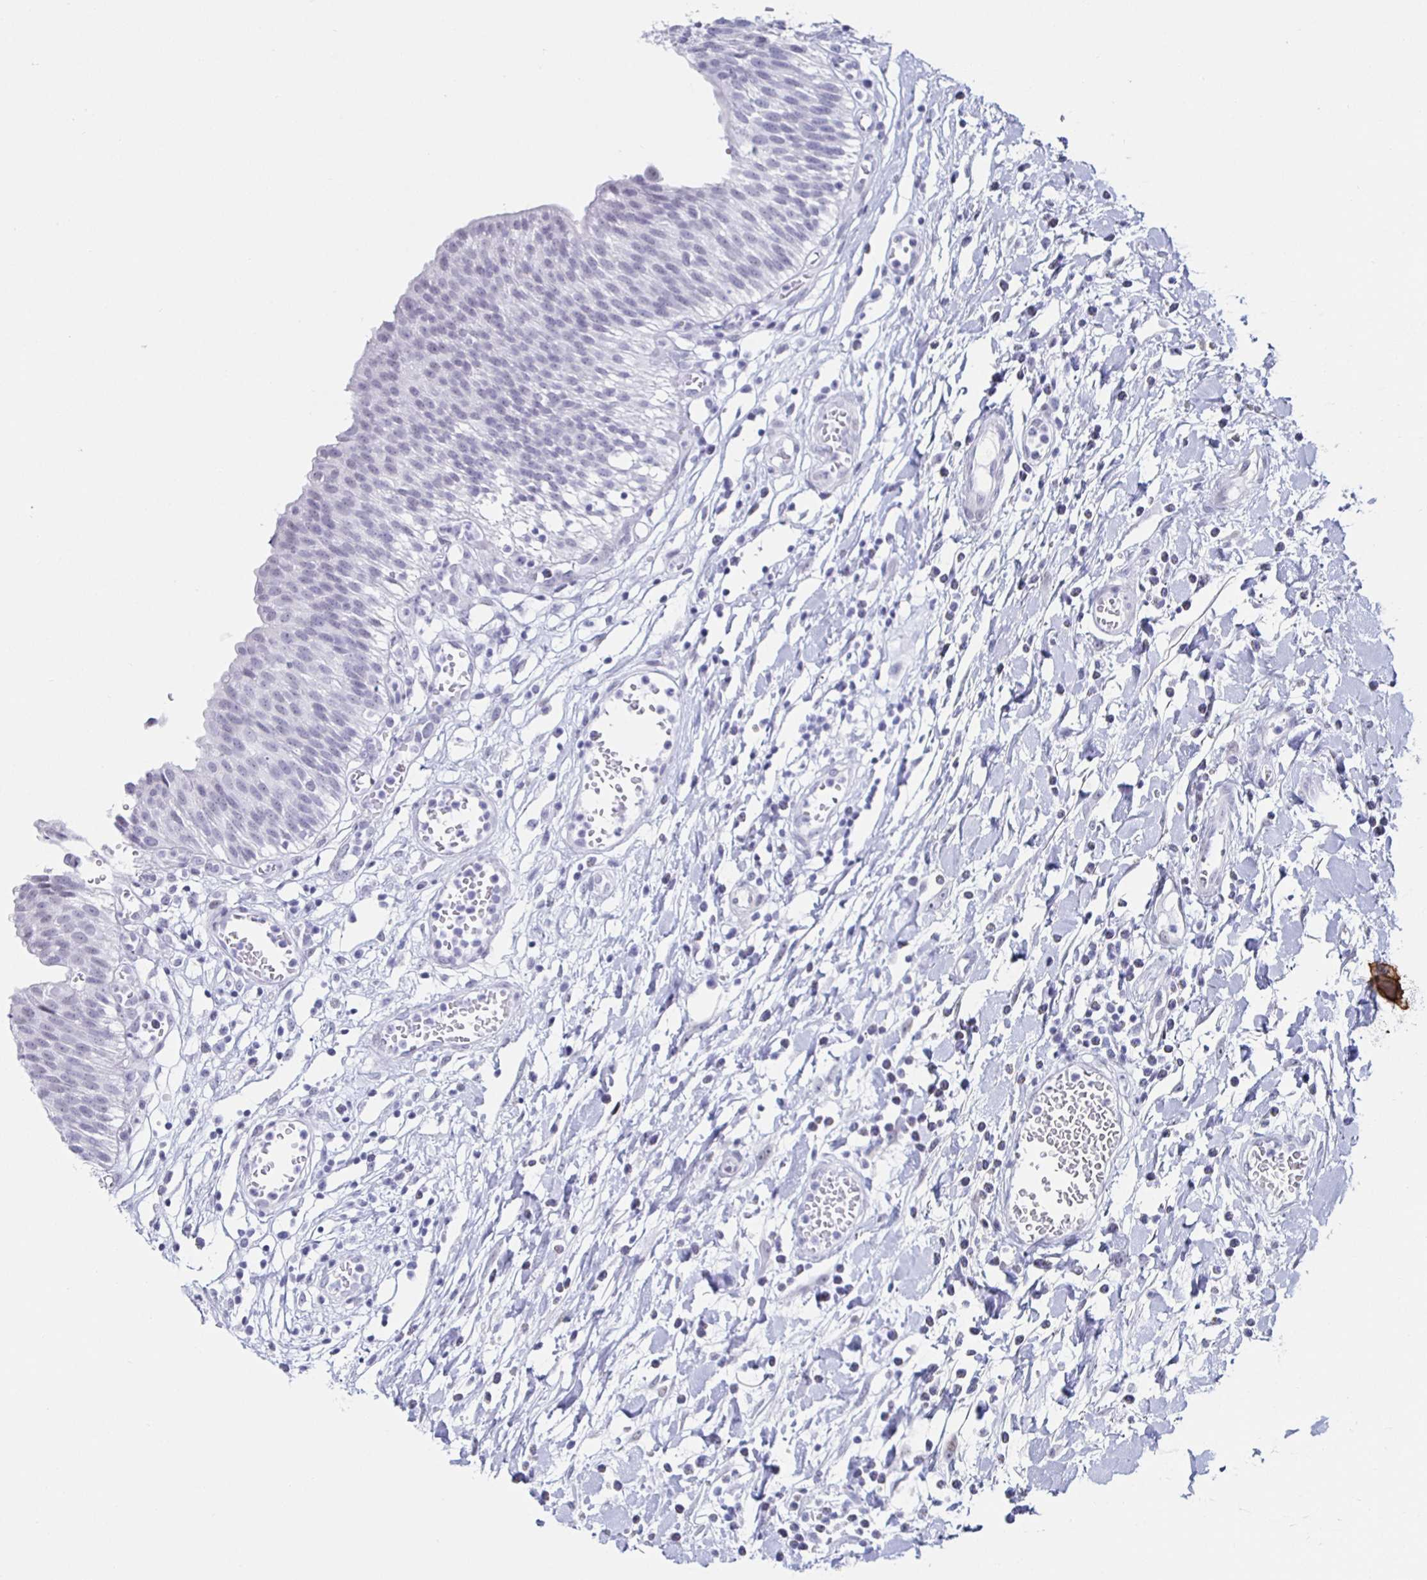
{"staining": {"intensity": "negative", "quantity": "none", "location": "none"}, "tissue": "urinary bladder", "cell_type": "Urothelial cells", "image_type": "normal", "snomed": [{"axis": "morphology", "description": "Normal tissue, NOS"}, {"axis": "topography", "description": "Urinary bladder"}], "caption": "DAB immunohistochemical staining of normal urinary bladder shows no significant positivity in urothelial cells.", "gene": "KRT4", "patient": {"sex": "male", "age": 64}}